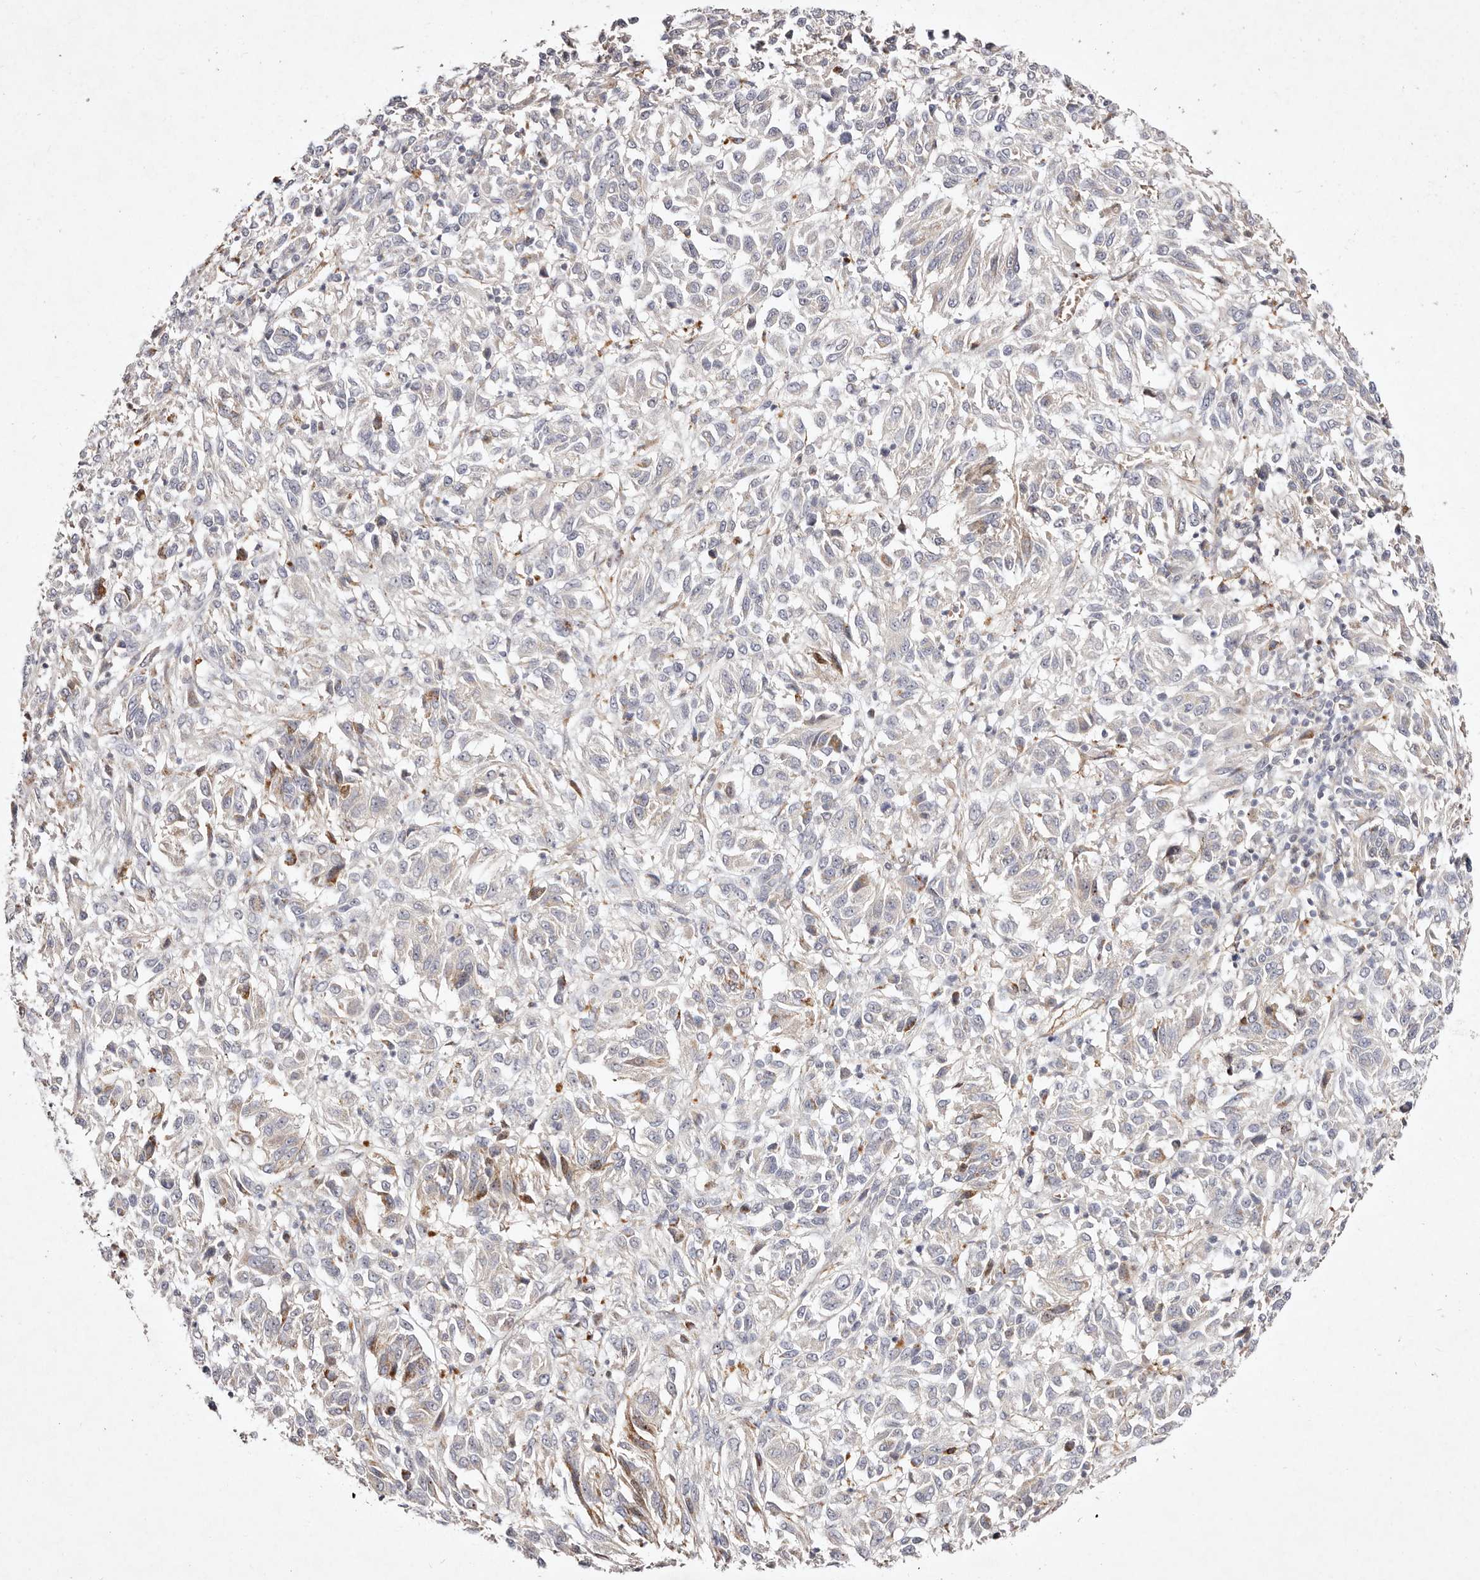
{"staining": {"intensity": "negative", "quantity": "none", "location": "none"}, "tissue": "melanoma", "cell_type": "Tumor cells", "image_type": "cancer", "snomed": [{"axis": "morphology", "description": "Malignant melanoma, Metastatic site"}, {"axis": "topography", "description": "Lung"}], "caption": "Photomicrograph shows no protein positivity in tumor cells of melanoma tissue. (Brightfield microscopy of DAB IHC at high magnification).", "gene": "MTMR11", "patient": {"sex": "male", "age": 64}}